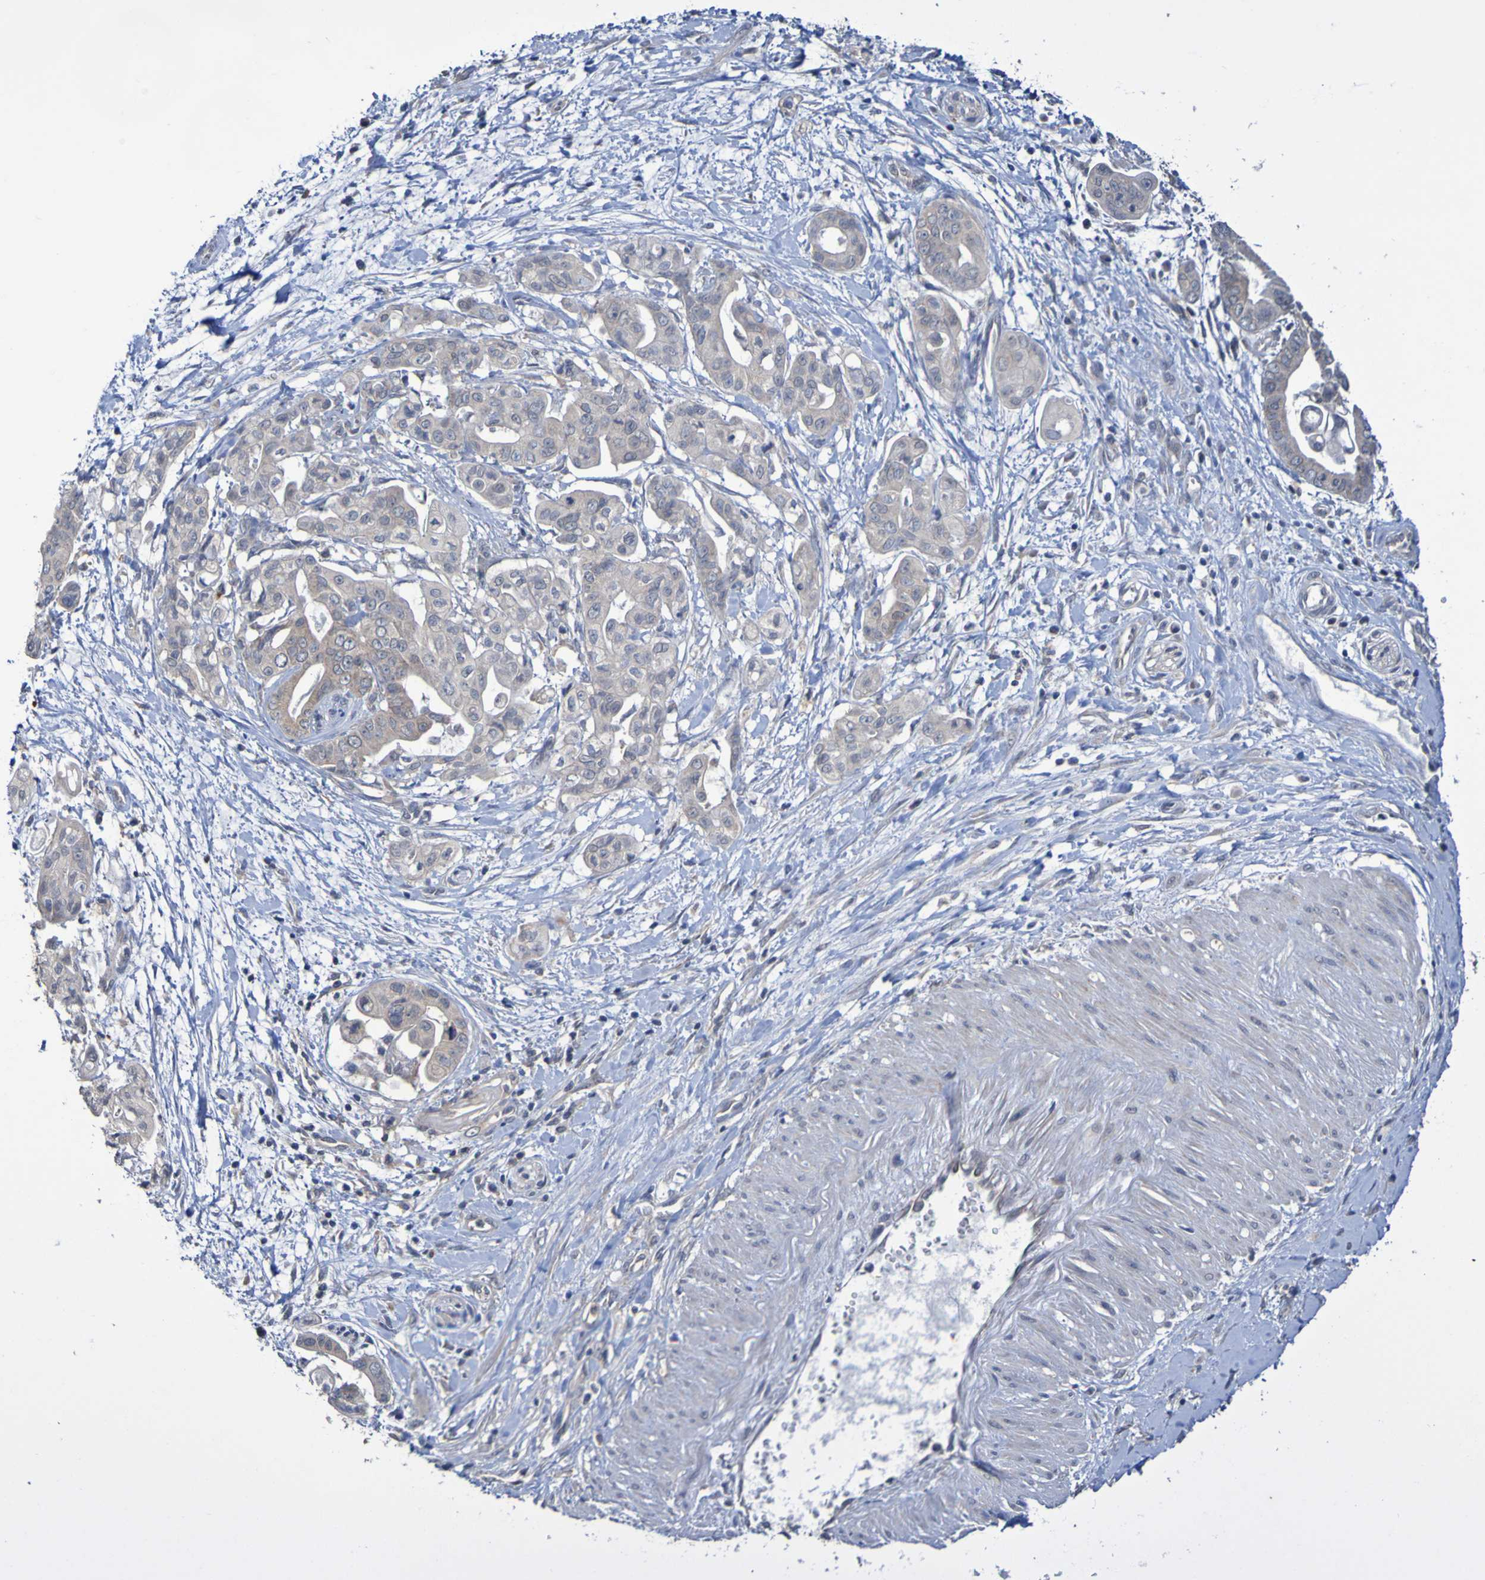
{"staining": {"intensity": "negative", "quantity": "none", "location": "none"}, "tissue": "pancreatic cancer", "cell_type": "Tumor cells", "image_type": "cancer", "snomed": [{"axis": "morphology", "description": "Adenocarcinoma, NOS"}, {"axis": "topography", "description": "Pancreas"}], "caption": "IHC of adenocarcinoma (pancreatic) reveals no expression in tumor cells.", "gene": "C3orf18", "patient": {"sex": "female", "age": 75}}